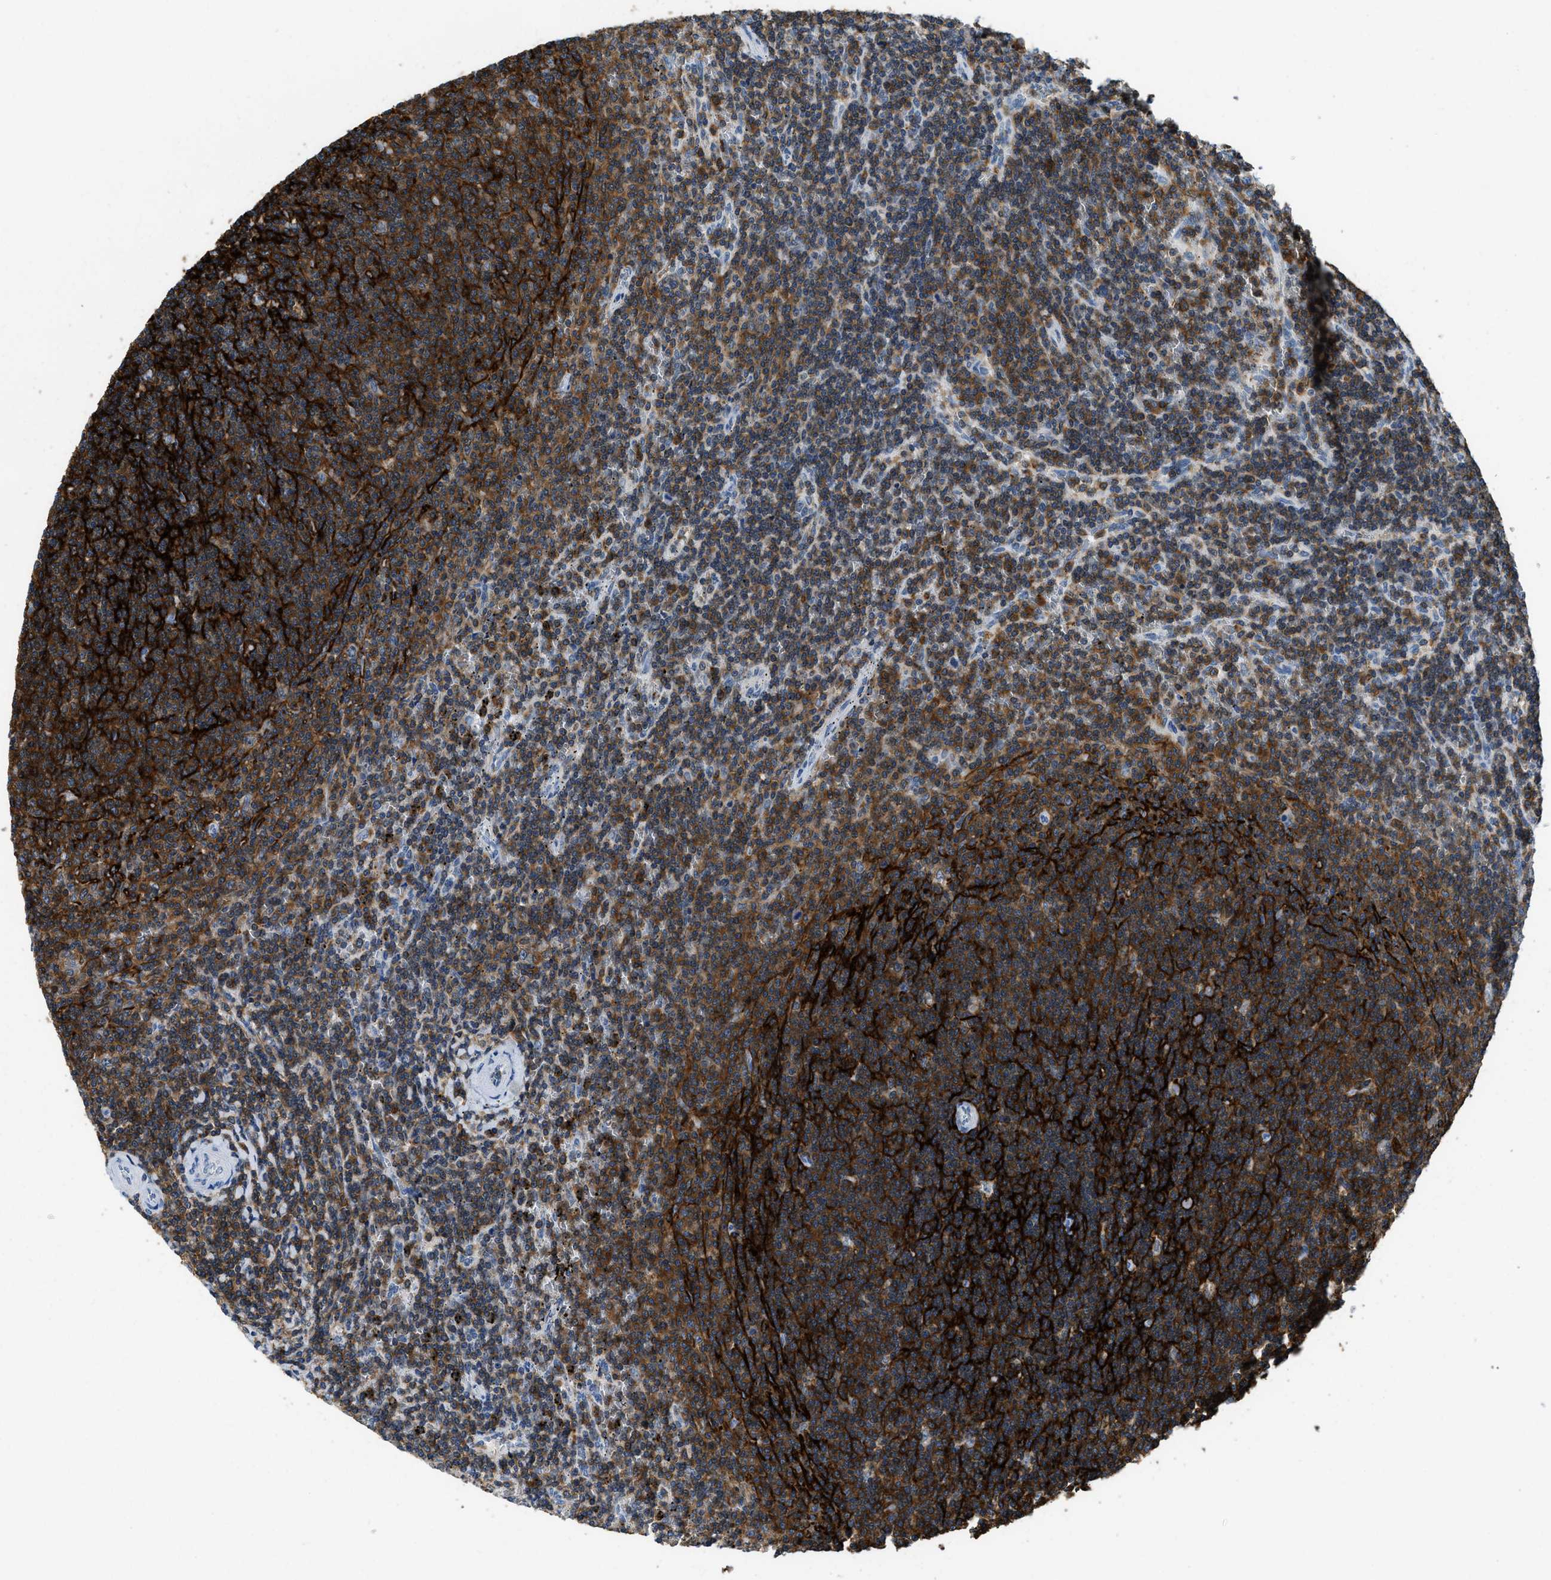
{"staining": {"intensity": "strong", "quantity": "25%-75%", "location": "cytoplasmic/membranous"}, "tissue": "lymphoma", "cell_type": "Tumor cells", "image_type": "cancer", "snomed": [{"axis": "morphology", "description": "Malignant lymphoma, non-Hodgkin's type, Low grade"}, {"axis": "topography", "description": "Spleen"}], "caption": "Malignant lymphoma, non-Hodgkin's type (low-grade) was stained to show a protein in brown. There is high levels of strong cytoplasmic/membranous positivity in approximately 25%-75% of tumor cells.", "gene": "FAM151A", "patient": {"sex": "female", "age": 50}}